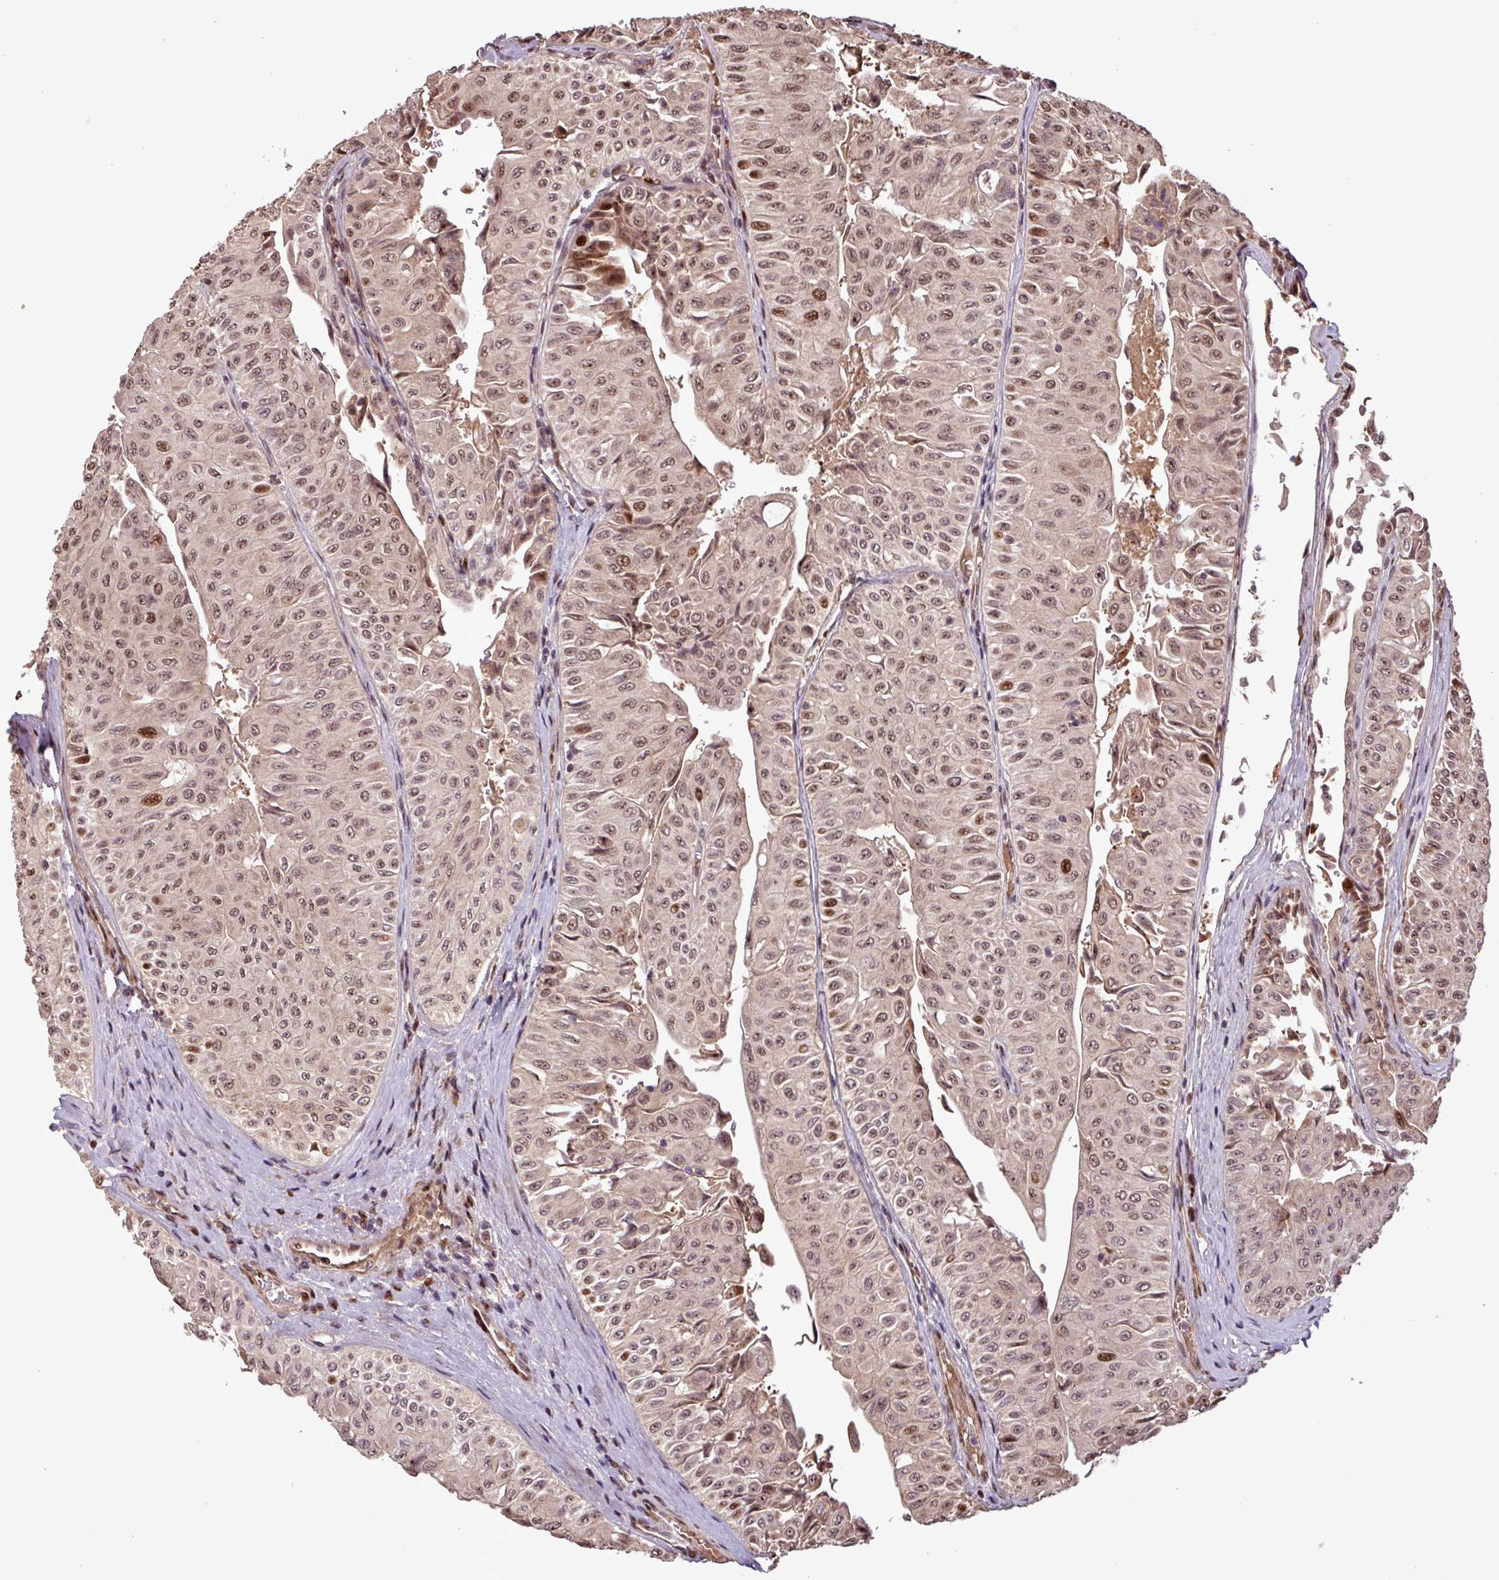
{"staining": {"intensity": "moderate", "quantity": "25%-75%", "location": "nuclear"}, "tissue": "urothelial cancer", "cell_type": "Tumor cells", "image_type": "cancer", "snomed": [{"axis": "morphology", "description": "Urothelial carcinoma, NOS"}, {"axis": "topography", "description": "Urinary bladder"}], "caption": "Immunohistochemistry photomicrograph of neoplastic tissue: human transitional cell carcinoma stained using IHC reveals medium levels of moderate protein expression localized specifically in the nuclear of tumor cells, appearing as a nuclear brown color.", "gene": "SLC22A24", "patient": {"sex": "male", "age": 59}}